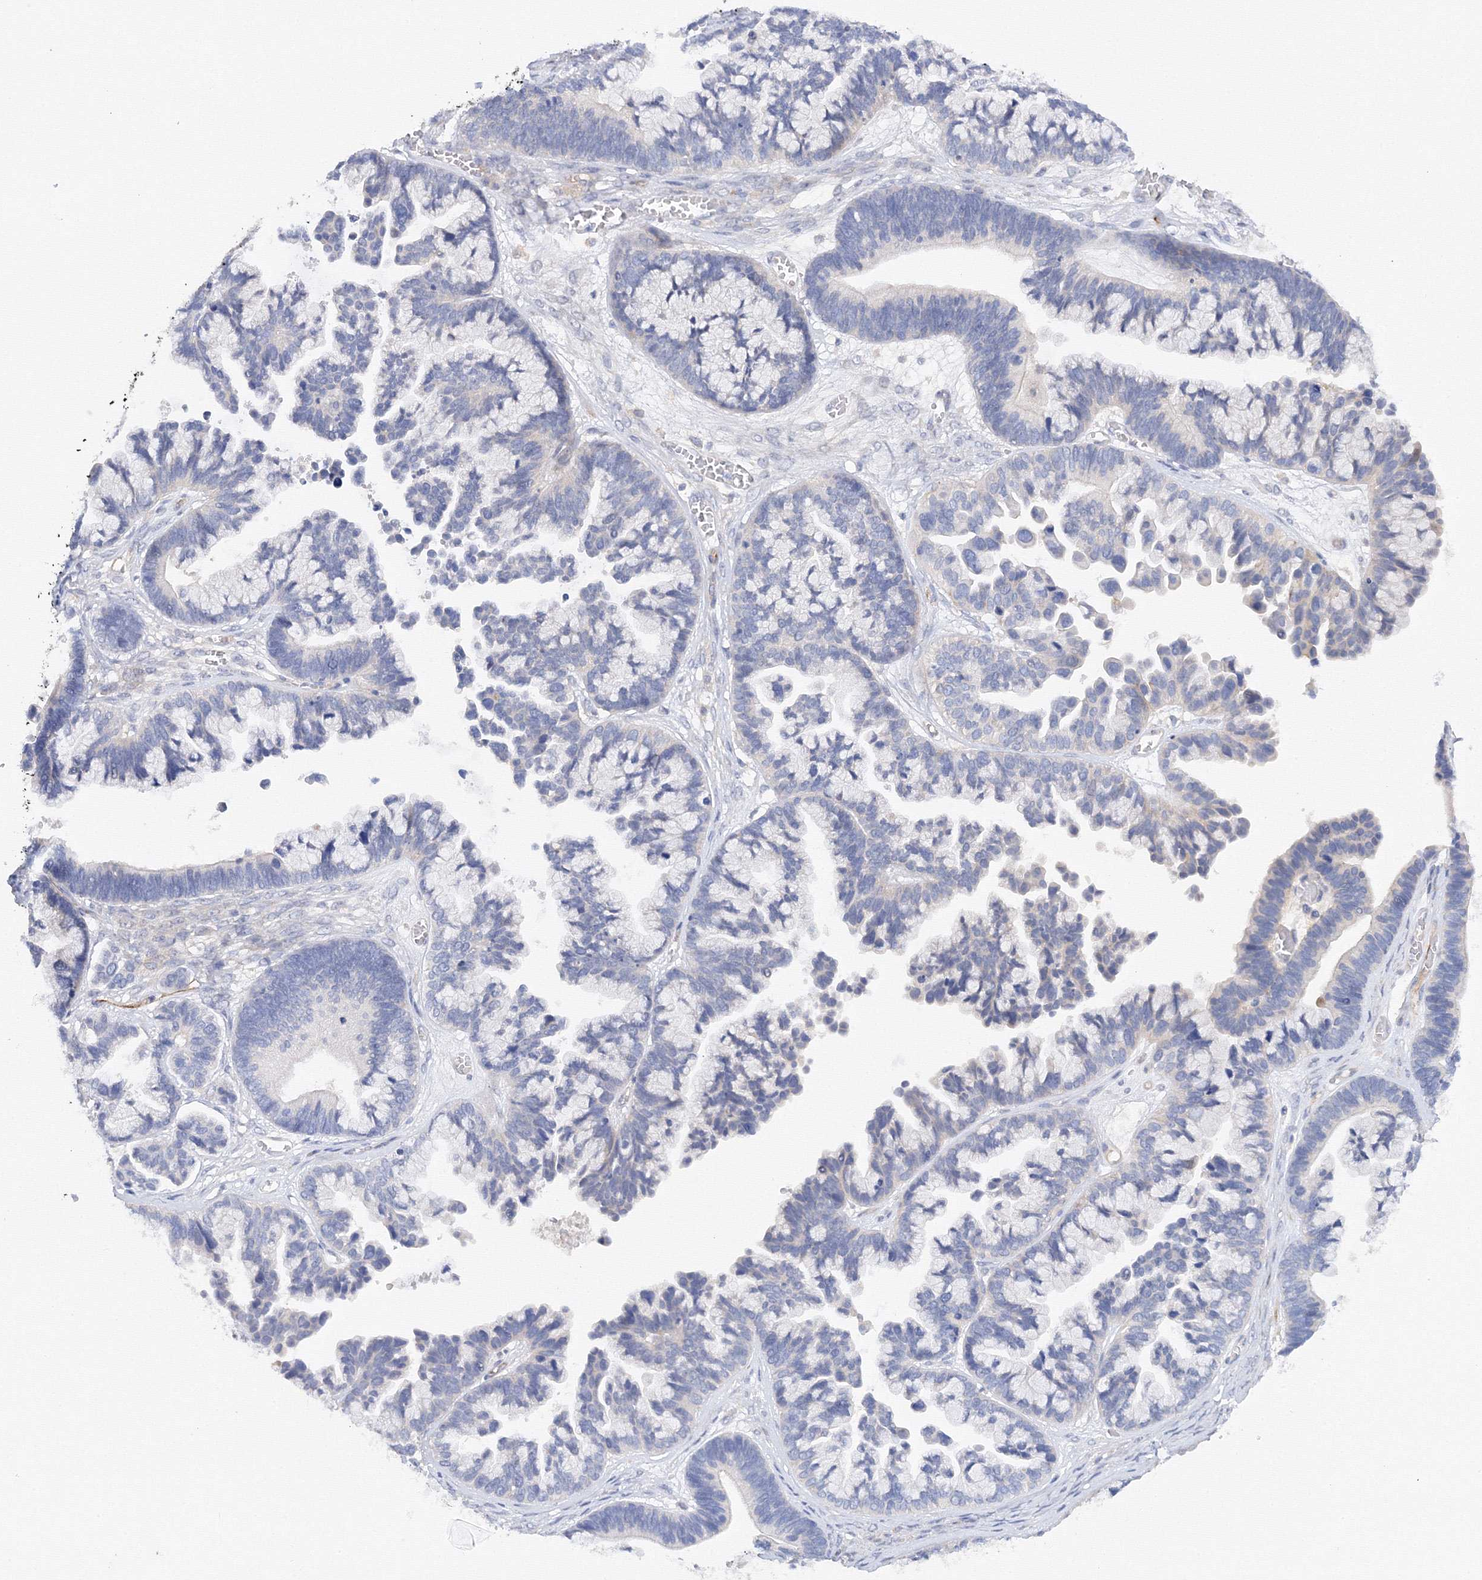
{"staining": {"intensity": "negative", "quantity": "none", "location": "none"}, "tissue": "ovarian cancer", "cell_type": "Tumor cells", "image_type": "cancer", "snomed": [{"axis": "morphology", "description": "Cystadenocarcinoma, serous, NOS"}, {"axis": "topography", "description": "Ovary"}], "caption": "Protein analysis of ovarian cancer demonstrates no significant expression in tumor cells.", "gene": "DIS3L2", "patient": {"sex": "female", "age": 56}}